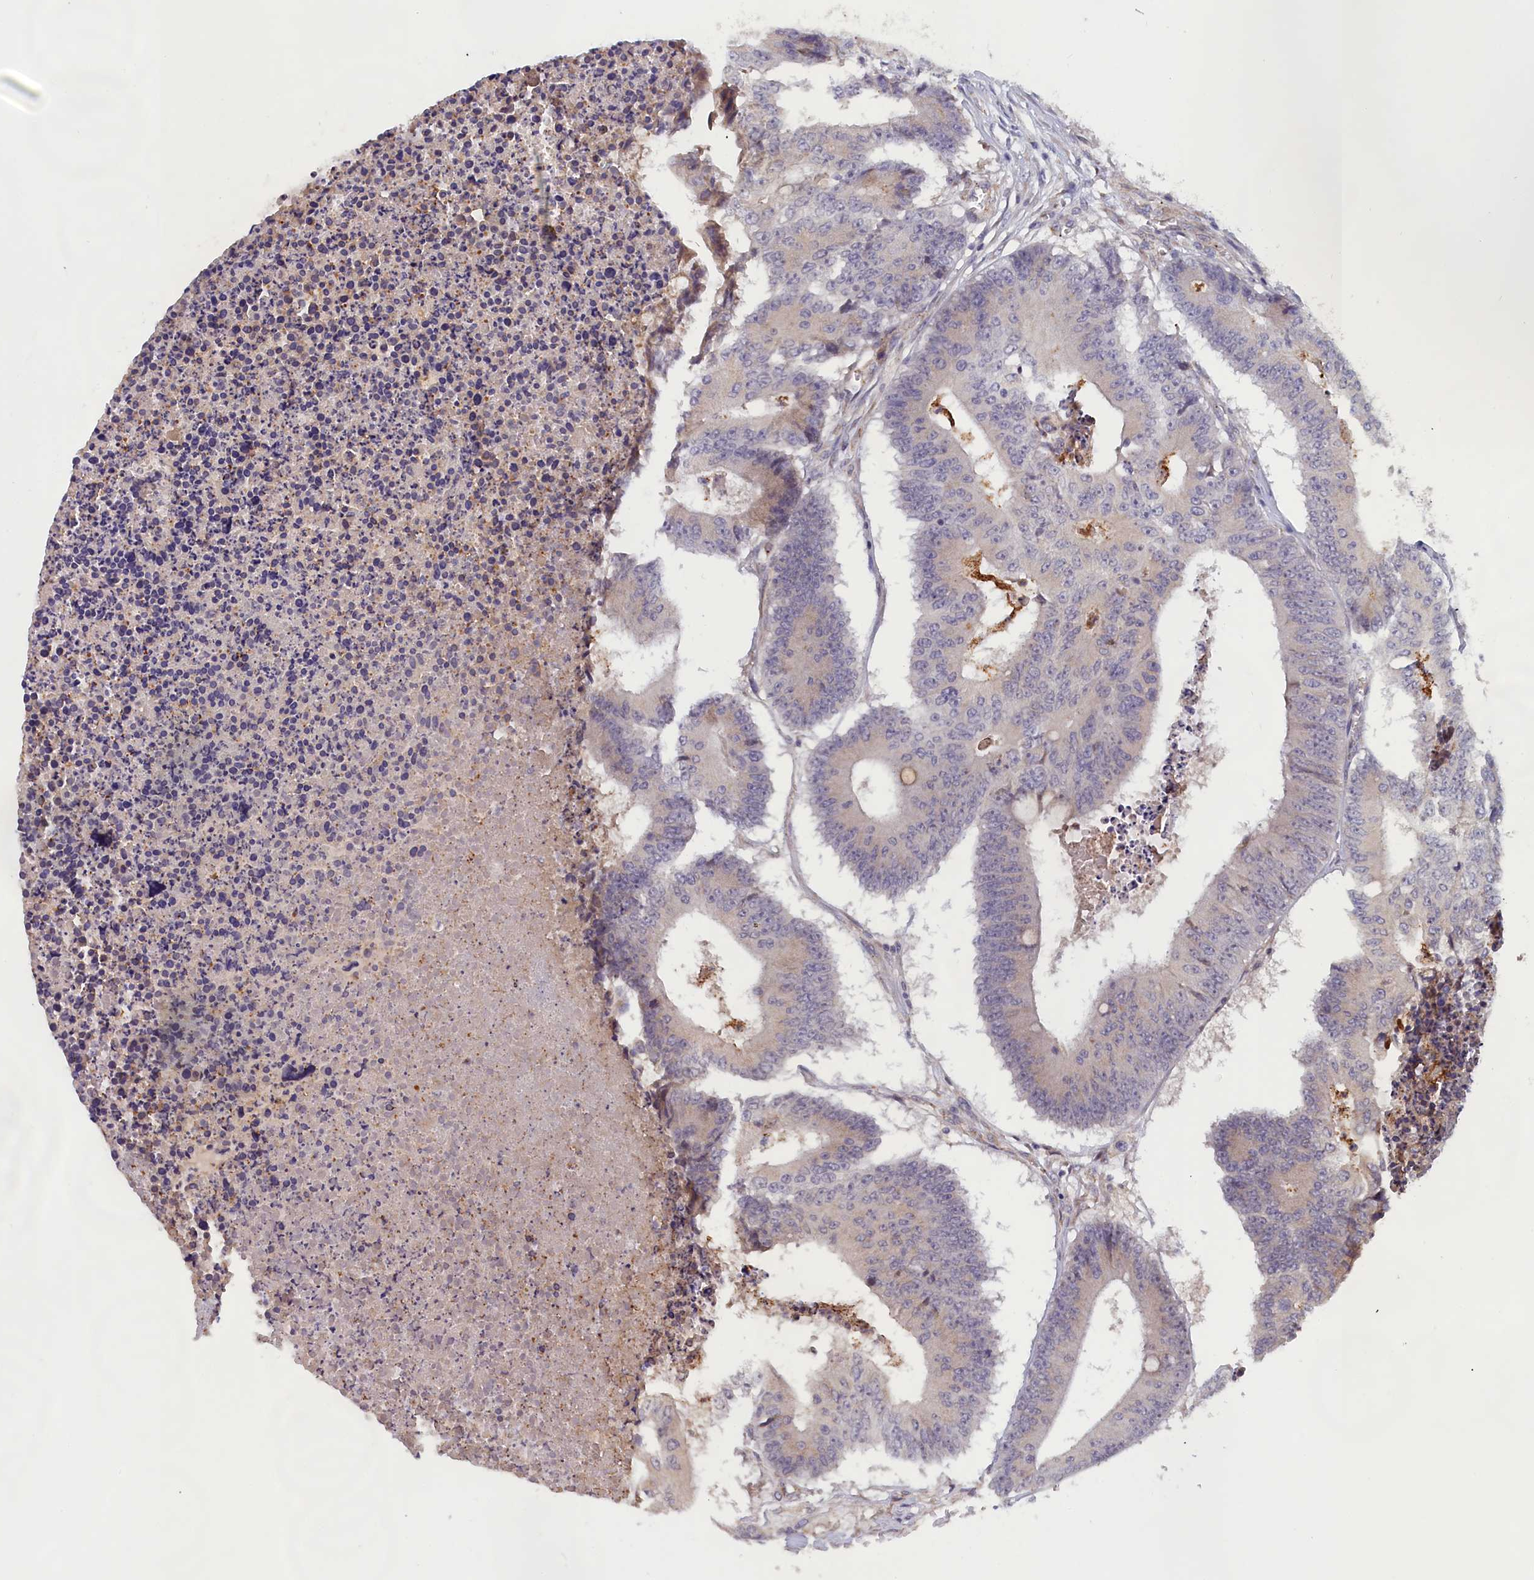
{"staining": {"intensity": "negative", "quantity": "none", "location": "none"}, "tissue": "colorectal cancer", "cell_type": "Tumor cells", "image_type": "cancer", "snomed": [{"axis": "morphology", "description": "Adenocarcinoma, NOS"}, {"axis": "topography", "description": "Colon"}], "caption": "Immunohistochemistry image of human adenocarcinoma (colorectal) stained for a protein (brown), which displays no staining in tumor cells. Brightfield microscopy of IHC stained with DAB (brown) and hematoxylin (blue), captured at high magnification.", "gene": "IGFALS", "patient": {"sex": "male", "age": 87}}